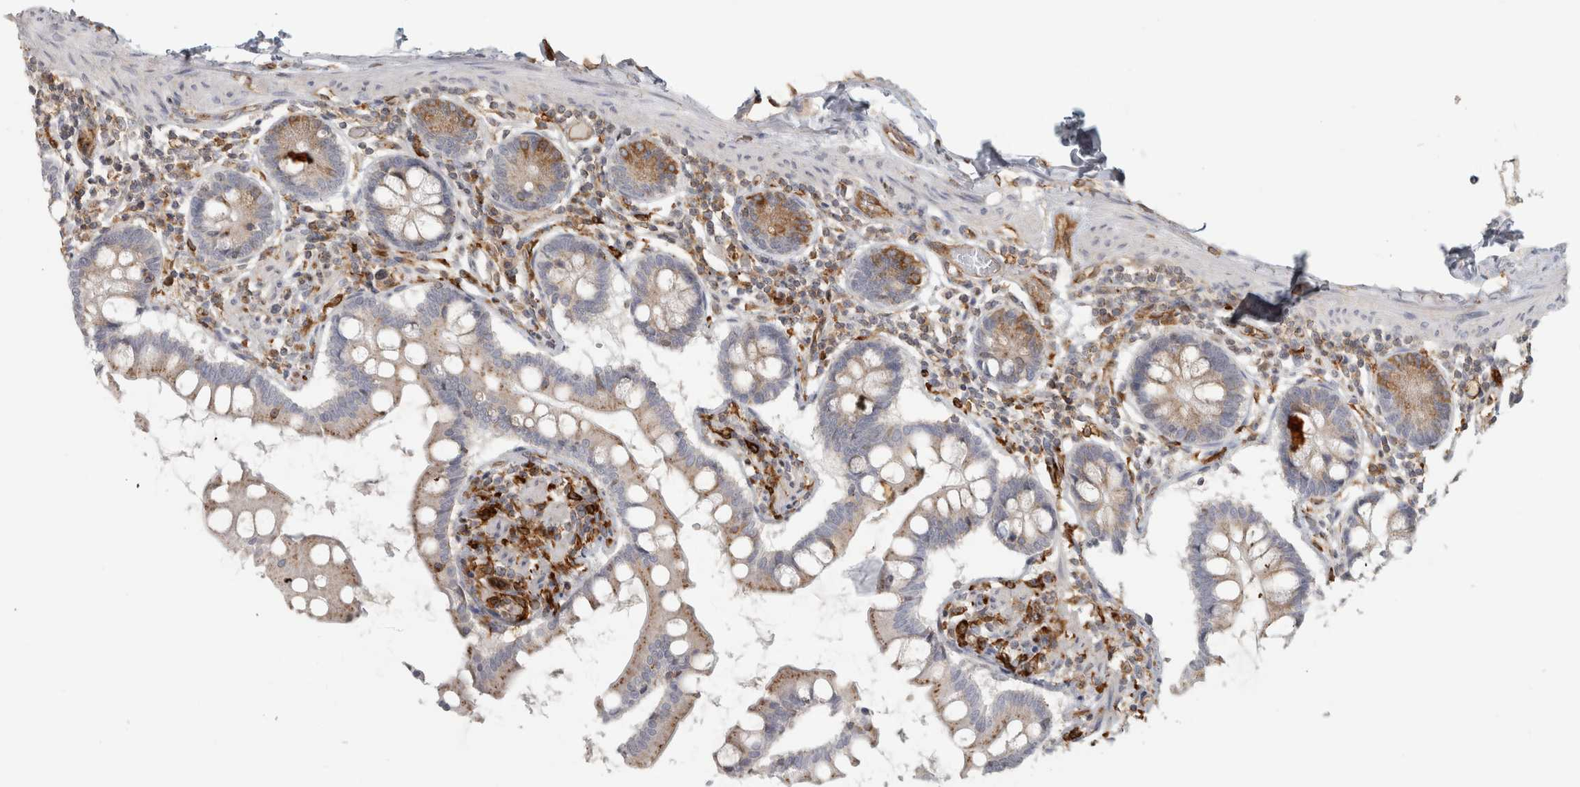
{"staining": {"intensity": "weak", "quantity": "25%-75%", "location": "cytoplasmic/membranous"}, "tissue": "small intestine", "cell_type": "Glandular cells", "image_type": "normal", "snomed": [{"axis": "morphology", "description": "Normal tissue, NOS"}, {"axis": "topography", "description": "Small intestine"}], "caption": "This is an image of IHC staining of normal small intestine, which shows weak positivity in the cytoplasmic/membranous of glandular cells.", "gene": "HLA", "patient": {"sex": "male", "age": 41}}